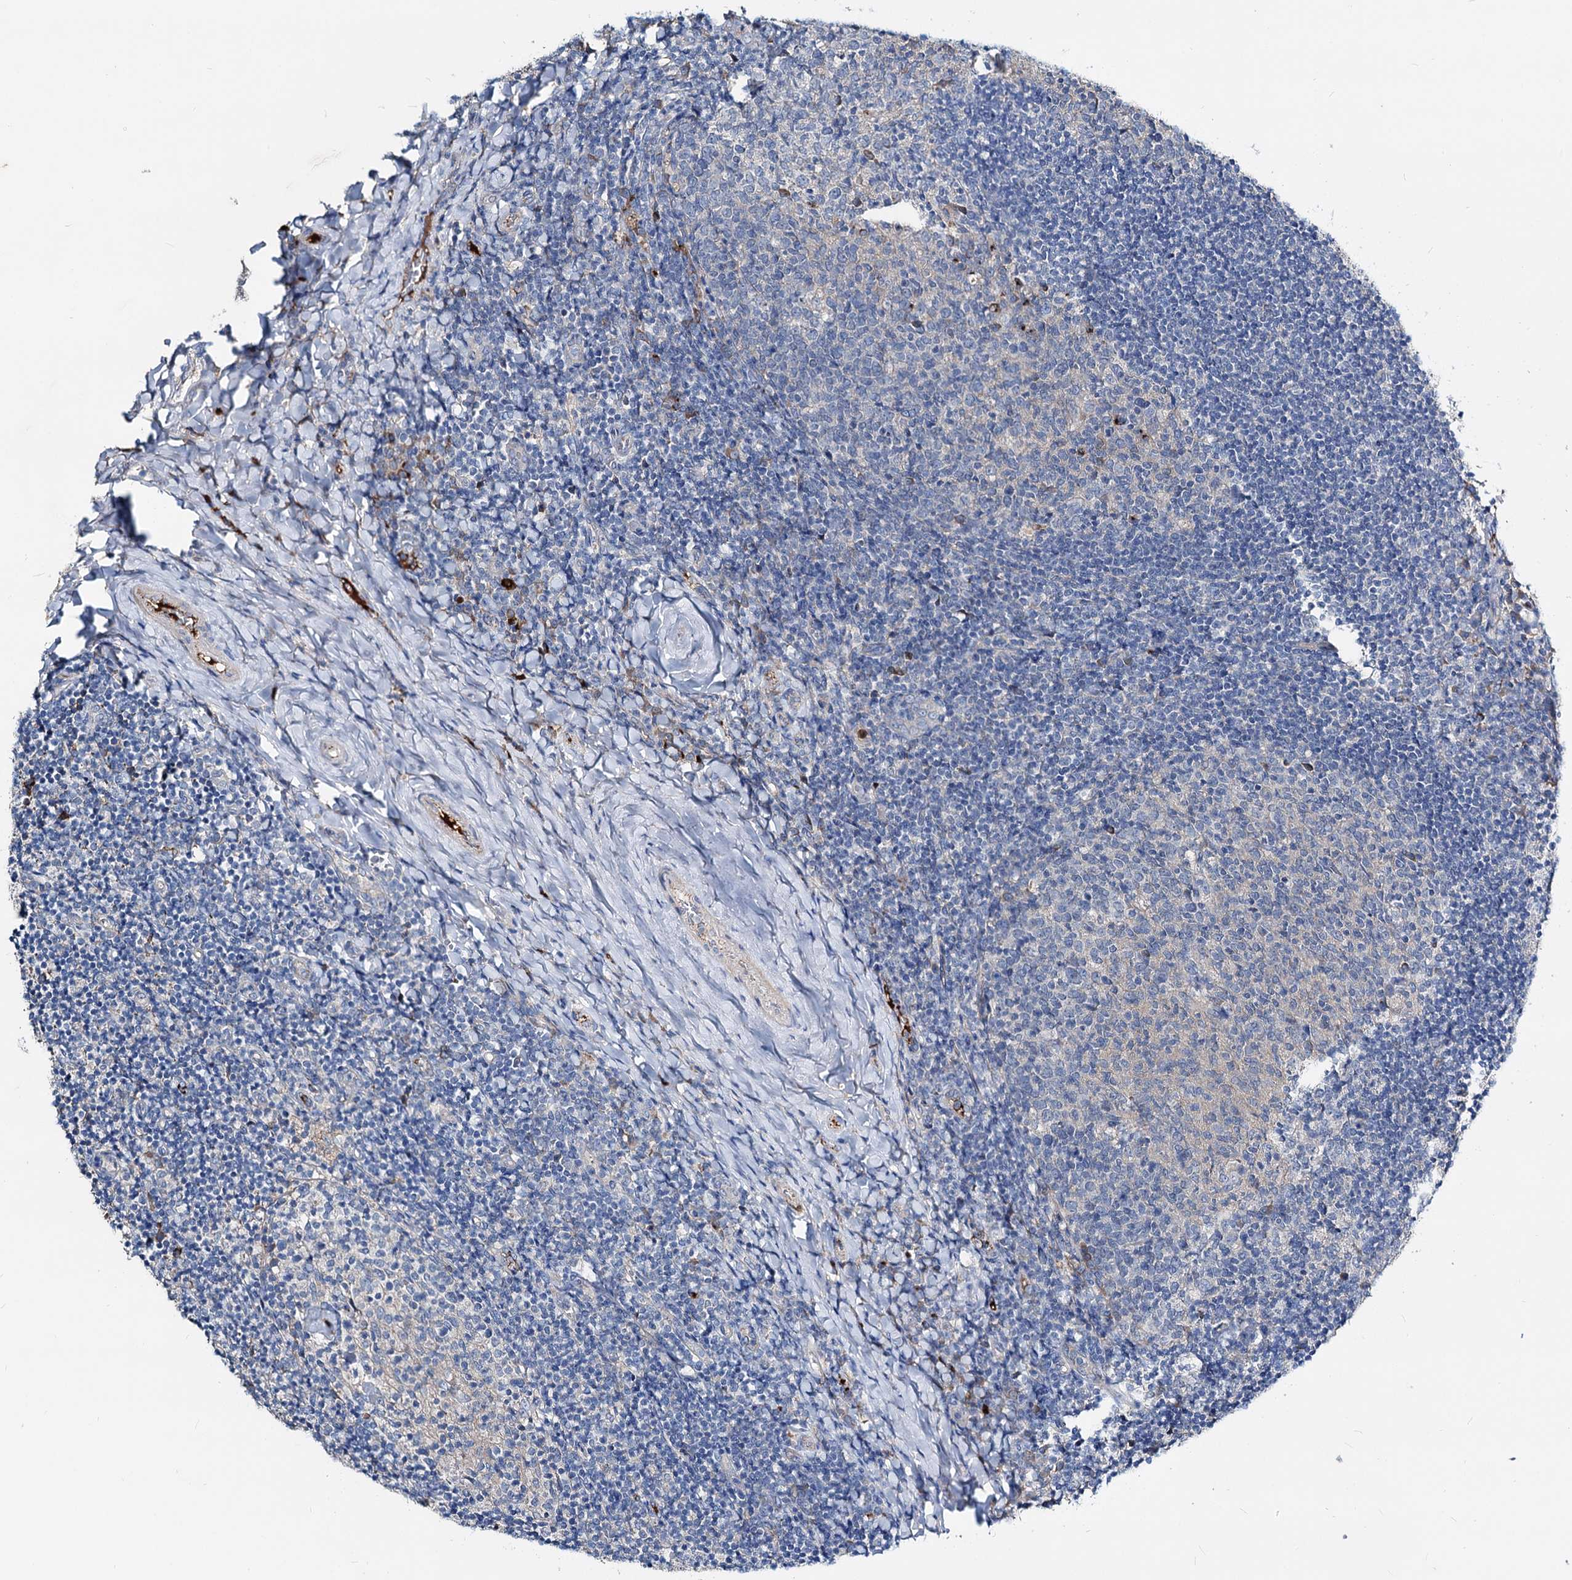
{"staining": {"intensity": "negative", "quantity": "none", "location": "none"}, "tissue": "tonsil", "cell_type": "Germinal center cells", "image_type": "normal", "snomed": [{"axis": "morphology", "description": "Normal tissue, NOS"}, {"axis": "topography", "description": "Tonsil"}], "caption": "High power microscopy micrograph of an immunohistochemistry (IHC) histopathology image of benign tonsil, revealing no significant staining in germinal center cells. (Stains: DAB immunohistochemistry with hematoxylin counter stain, Microscopy: brightfield microscopy at high magnification).", "gene": "ACY3", "patient": {"sex": "female", "age": 10}}